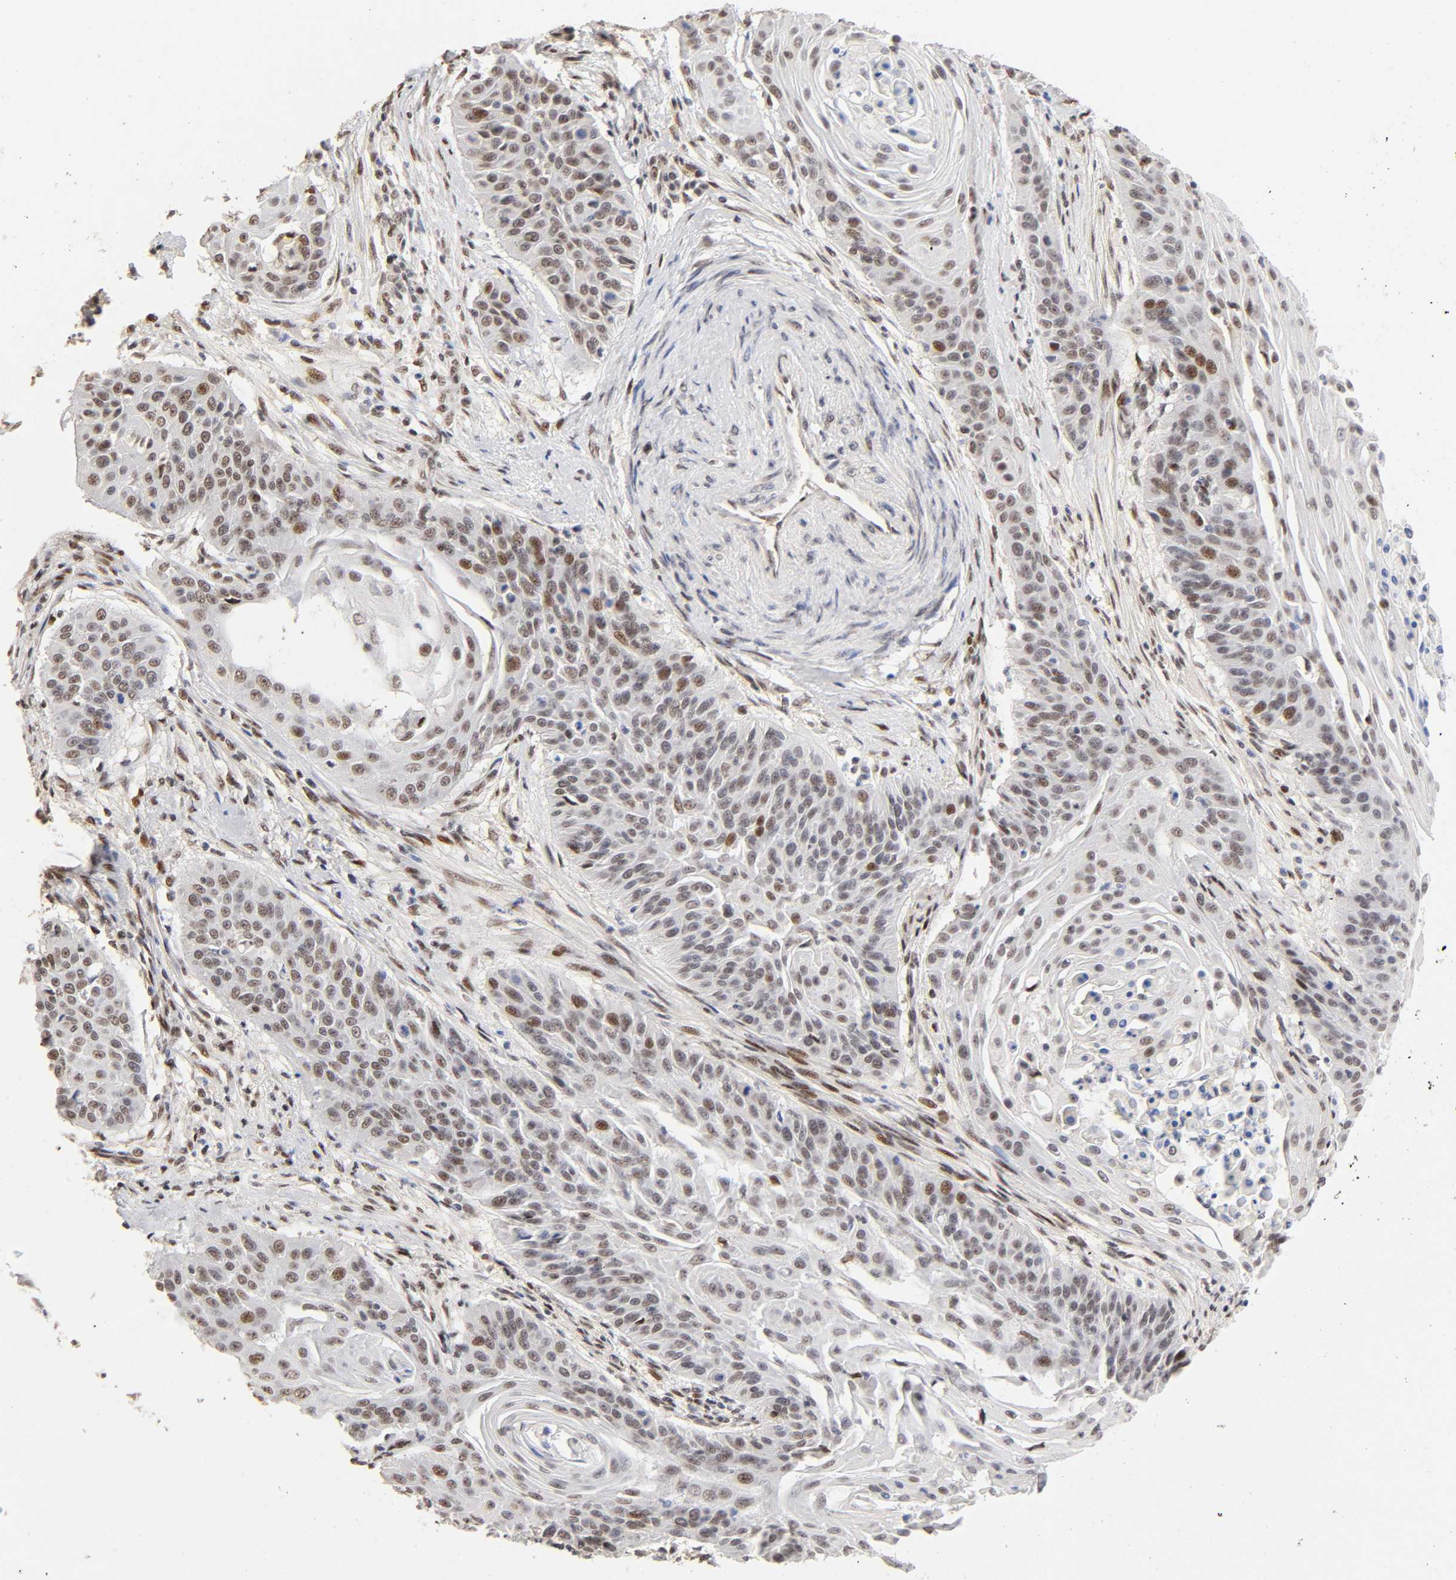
{"staining": {"intensity": "moderate", "quantity": "25%-75%", "location": "nuclear"}, "tissue": "cervical cancer", "cell_type": "Tumor cells", "image_type": "cancer", "snomed": [{"axis": "morphology", "description": "Squamous cell carcinoma, NOS"}, {"axis": "topography", "description": "Cervix"}], "caption": "Immunohistochemical staining of human squamous cell carcinoma (cervical) reveals medium levels of moderate nuclear protein expression in about 25%-75% of tumor cells.", "gene": "TP53RK", "patient": {"sex": "female", "age": 33}}